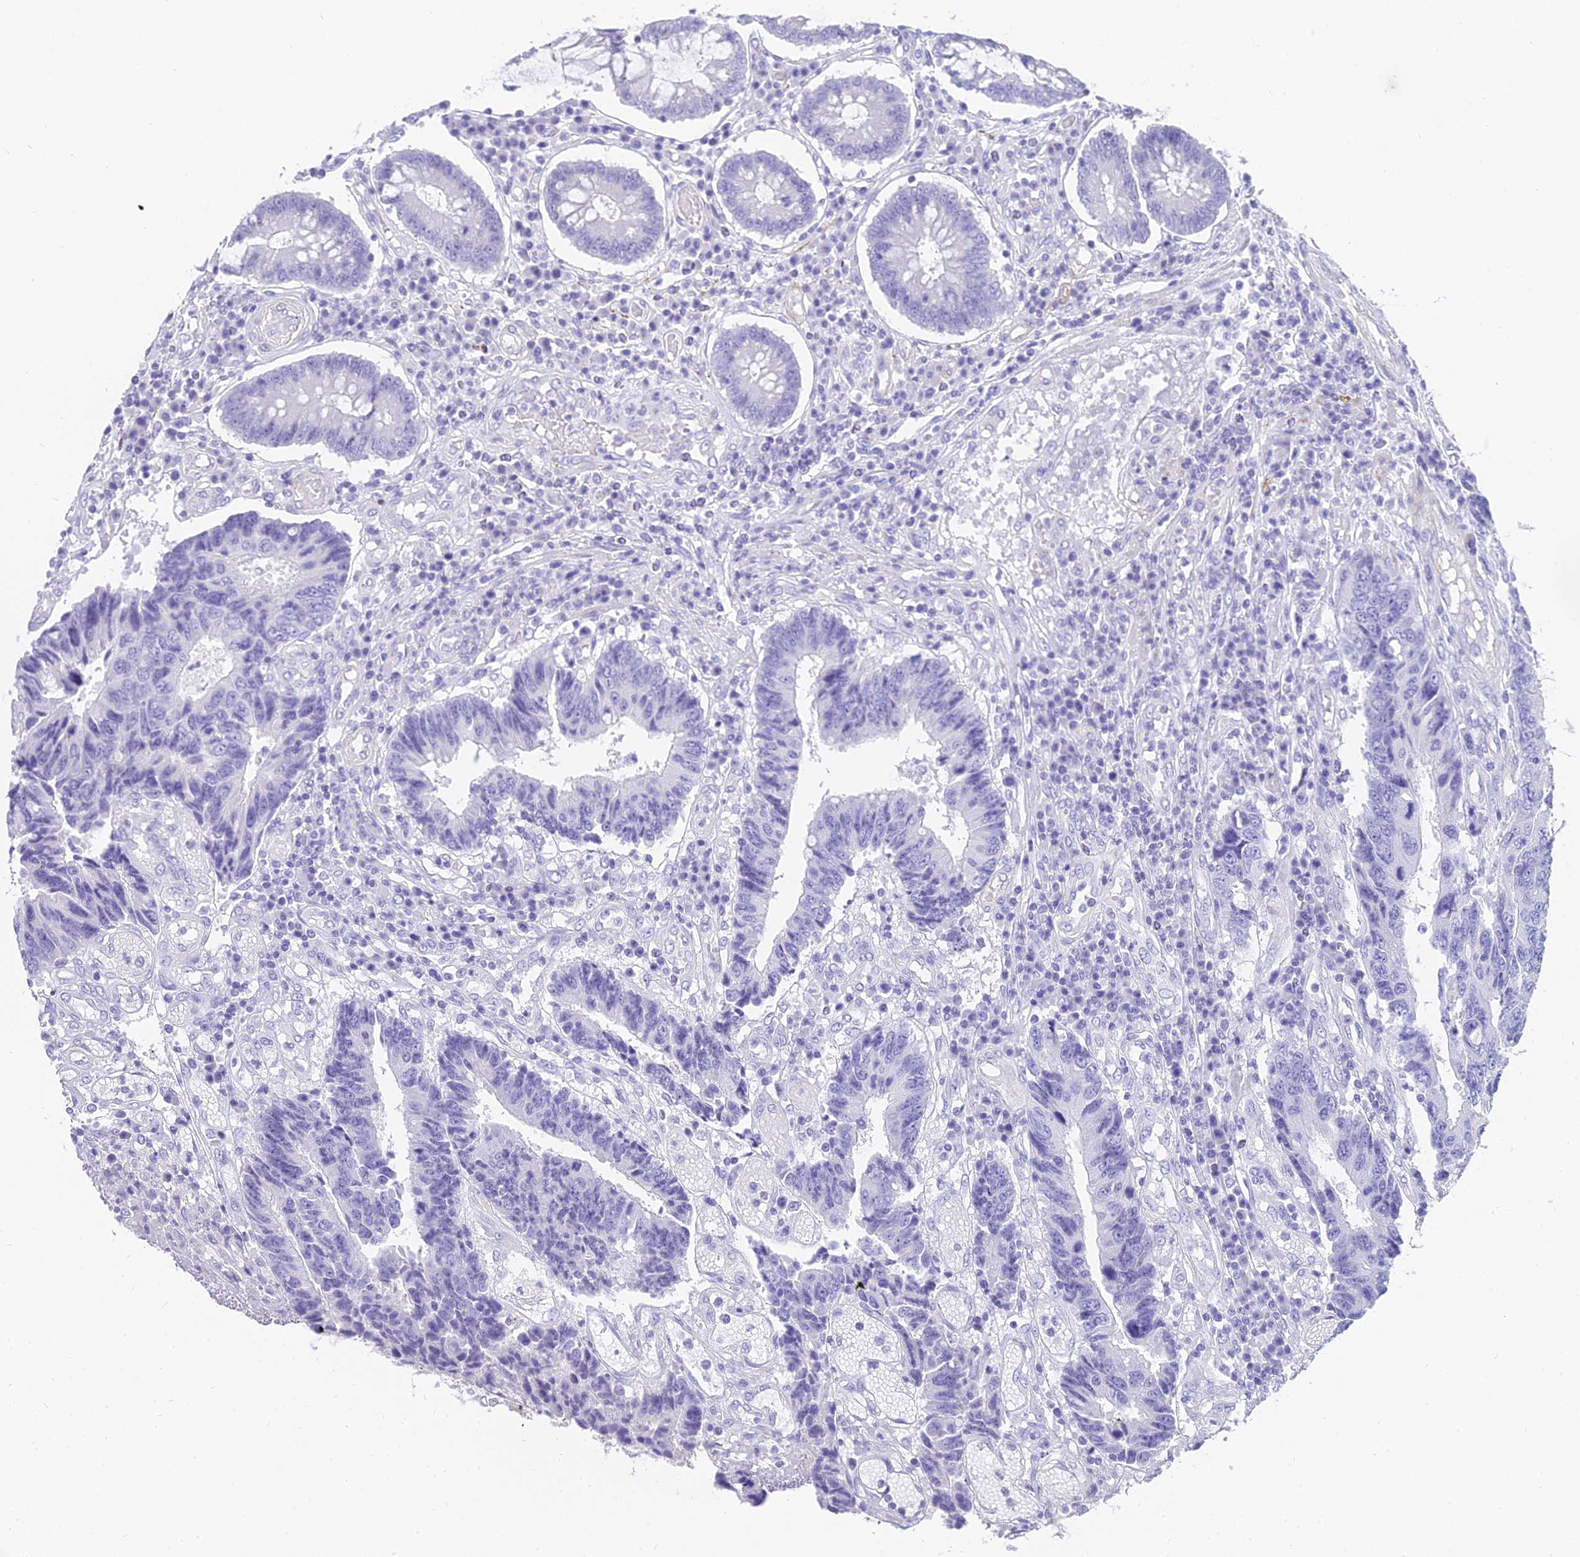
{"staining": {"intensity": "negative", "quantity": "none", "location": "none"}, "tissue": "colorectal cancer", "cell_type": "Tumor cells", "image_type": "cancer", "snomed": [{"axis": "morphology", "description": "Adenocarcinoma, NOS"}, {"axis": "topography", "description": "Rectum"}], "caption": "High magnification brightfield microscopy of colorectal cancer (adenocarcinoma) stained with DAB (3,3'-diaminobenzidine) (brown) and counterstained with hematoxylin (blue): tumor cells show no significant positivity. (IHC, brightfield microscopy, high magnification).", "gene": "SLC36A2", "patient": {"sex": "male", "age": 84}}